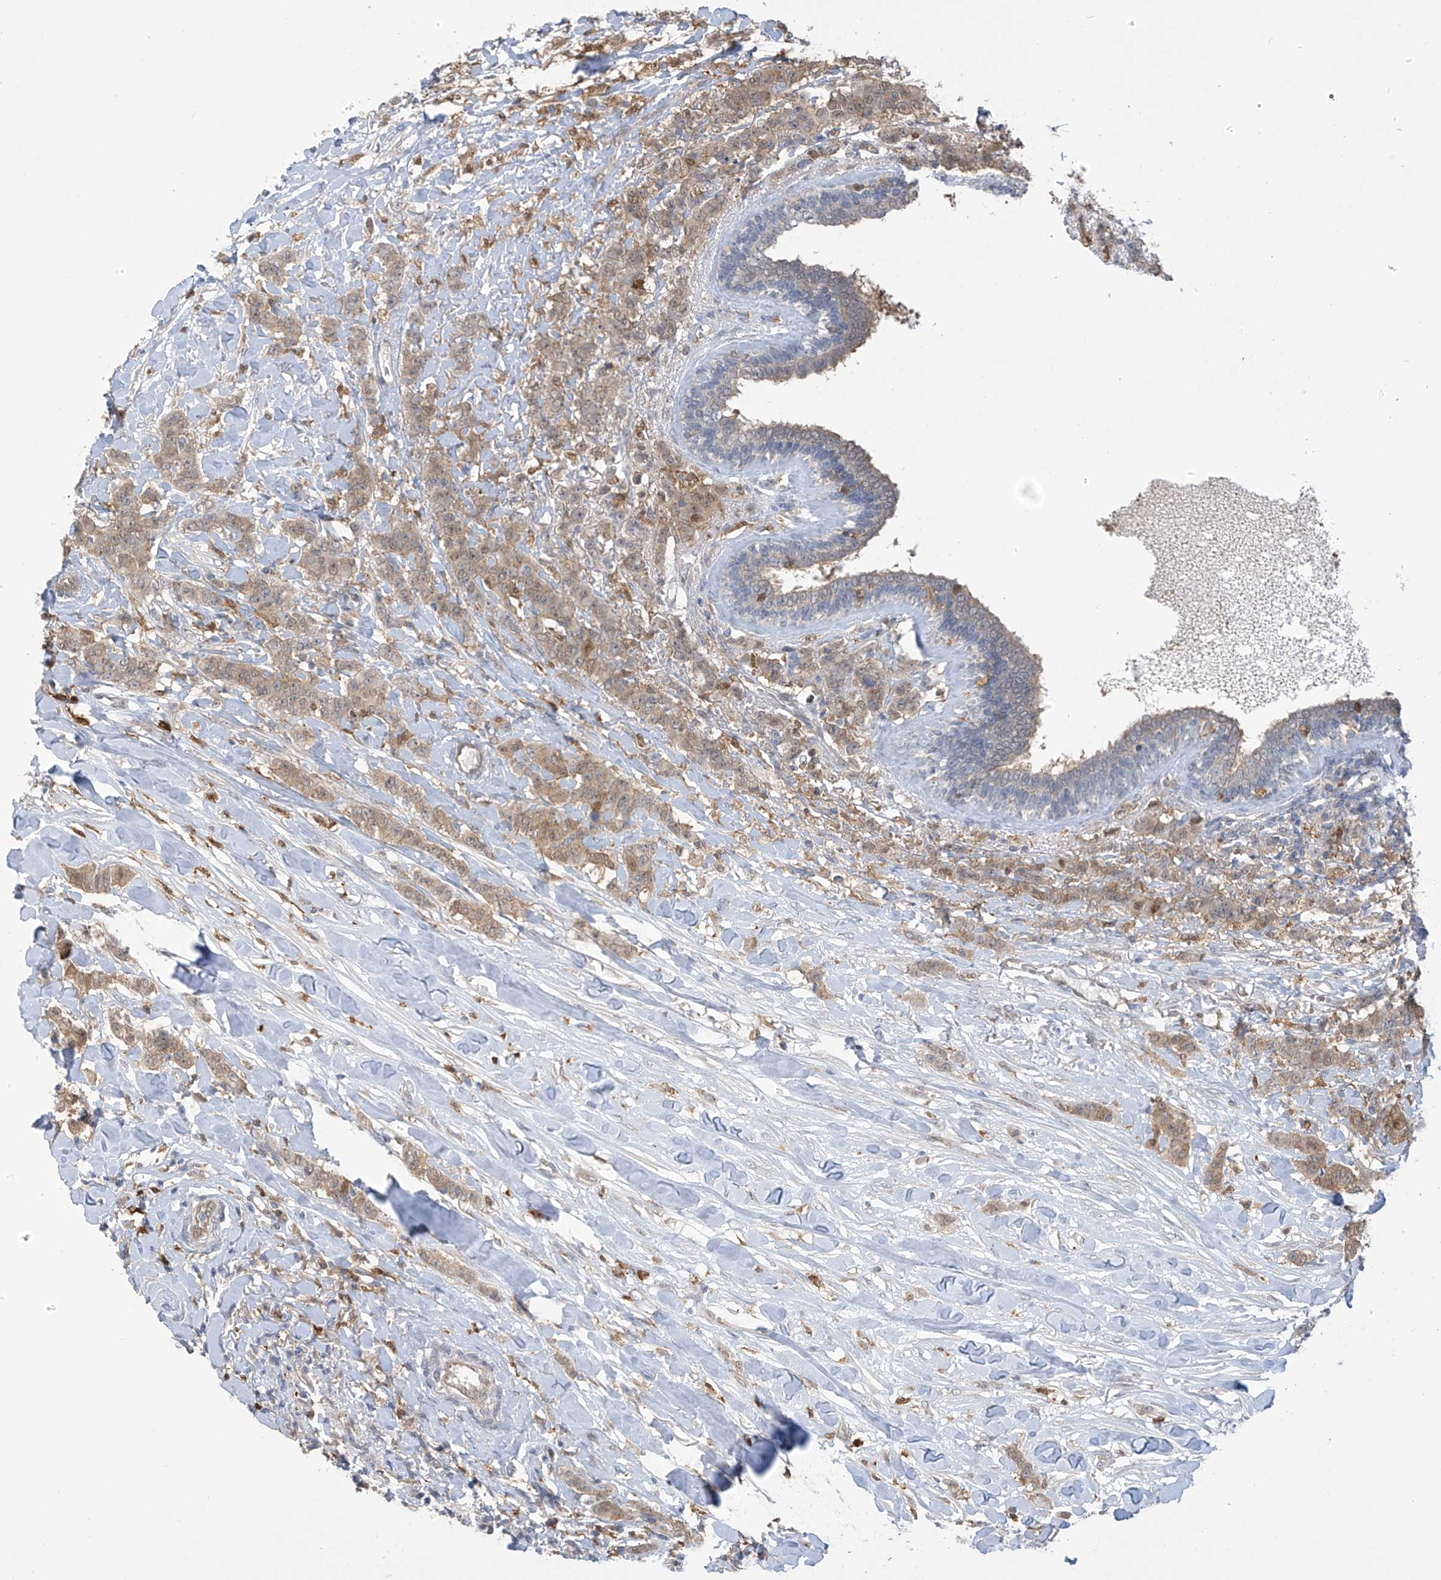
{"staining": {"intensity": "moderate", "quantity": ">75%", "location": "cytoplasmic/membranous,nuclear"}, "tissue": "breast cancer", "cell_type": "Tumor cells", "image_type": "cancer", "snomed": [{"axis": "morphology", "description": "Duct carcinoma"}, {"axis": "topography", "description": "Breast"}], "caption": "Human breast intraductal carcinoma stained with a protein marker displays moderate staining in tumor cells.", "gene": "IDH1", "patient": {"sex": "female", "age": 40}}